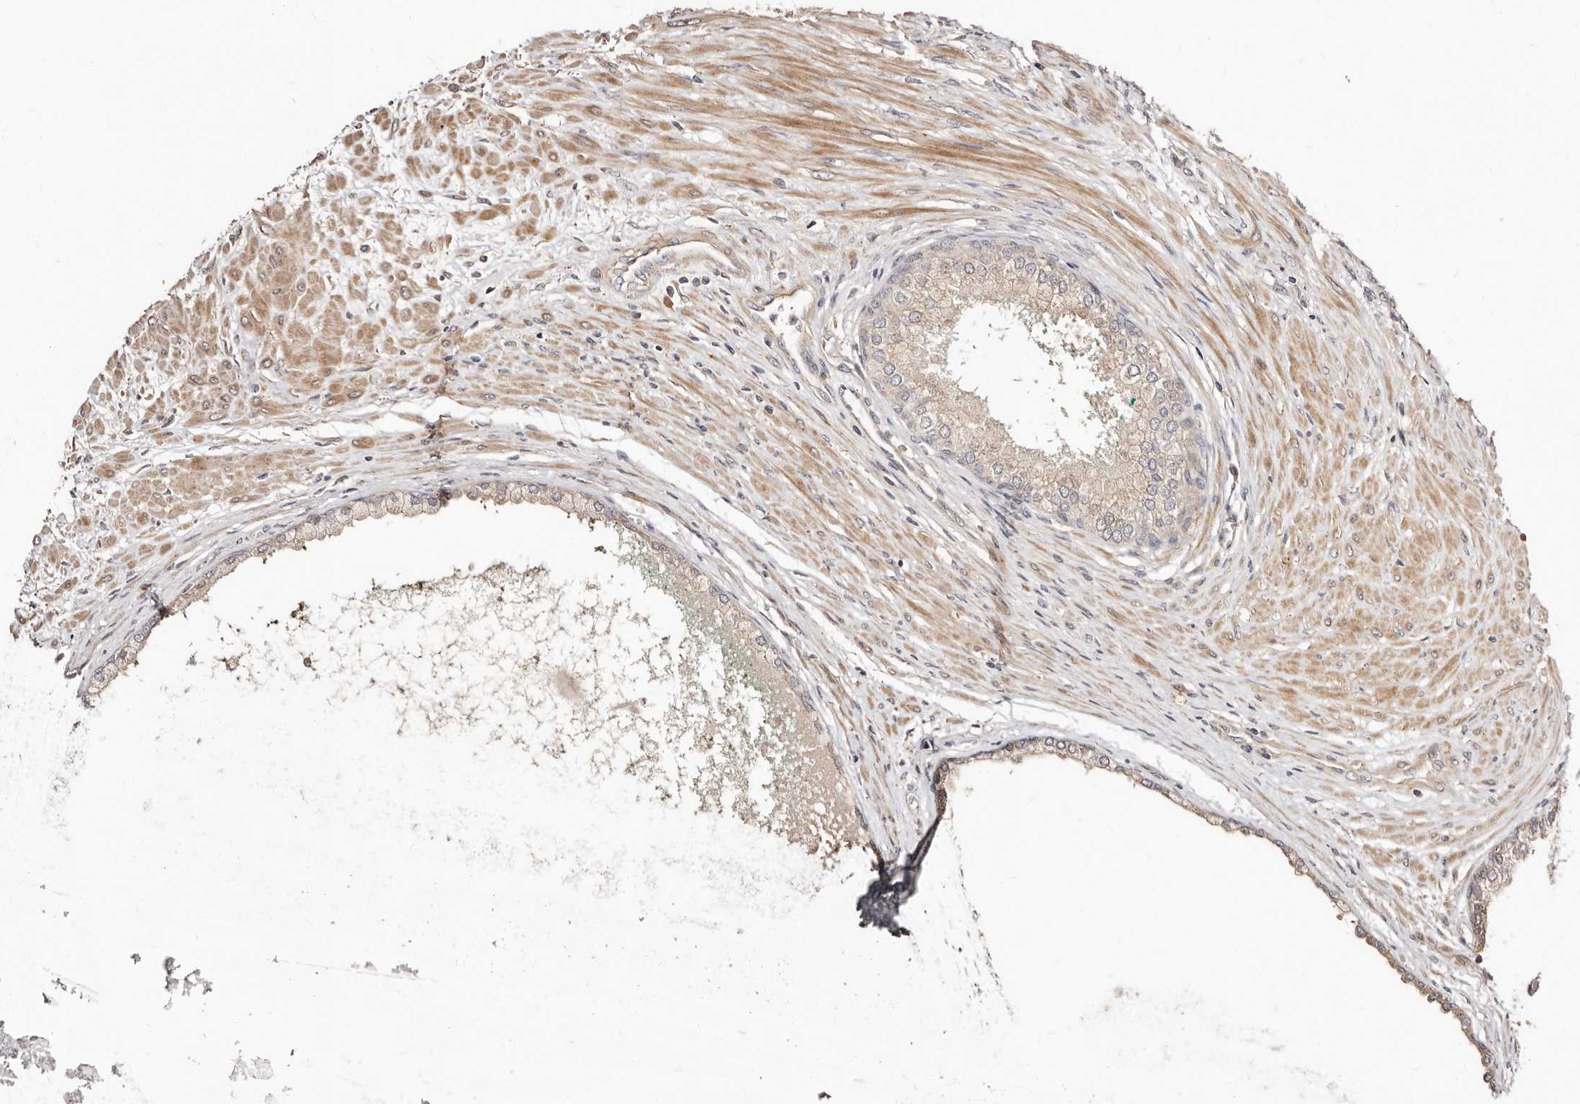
{"staining": {"intensity": "negative", "quantity": "none", "location": "none"}, "tissue": "prostate cancer", "cell_type": "Tumor cells", "image_type": "cancer", "snomed": [{"axis": "morphology", "description": "Normal tissue, NOS"}, {"axis": "morphology", "description": "Adenocarcinoma, Low grade"}, {"axis": "topography", "description": "Prostate"}, {"axis": "topography", "description": "Peripheral nerve tissue"}], "caption": "A photomicrograph of adenocarcinoma (low-grade) (prostate) stained for a protein demonstrates no brown staining in tumor cells.", "gene": "APOL6", "patient": {"sex": "male", "age": 71}}